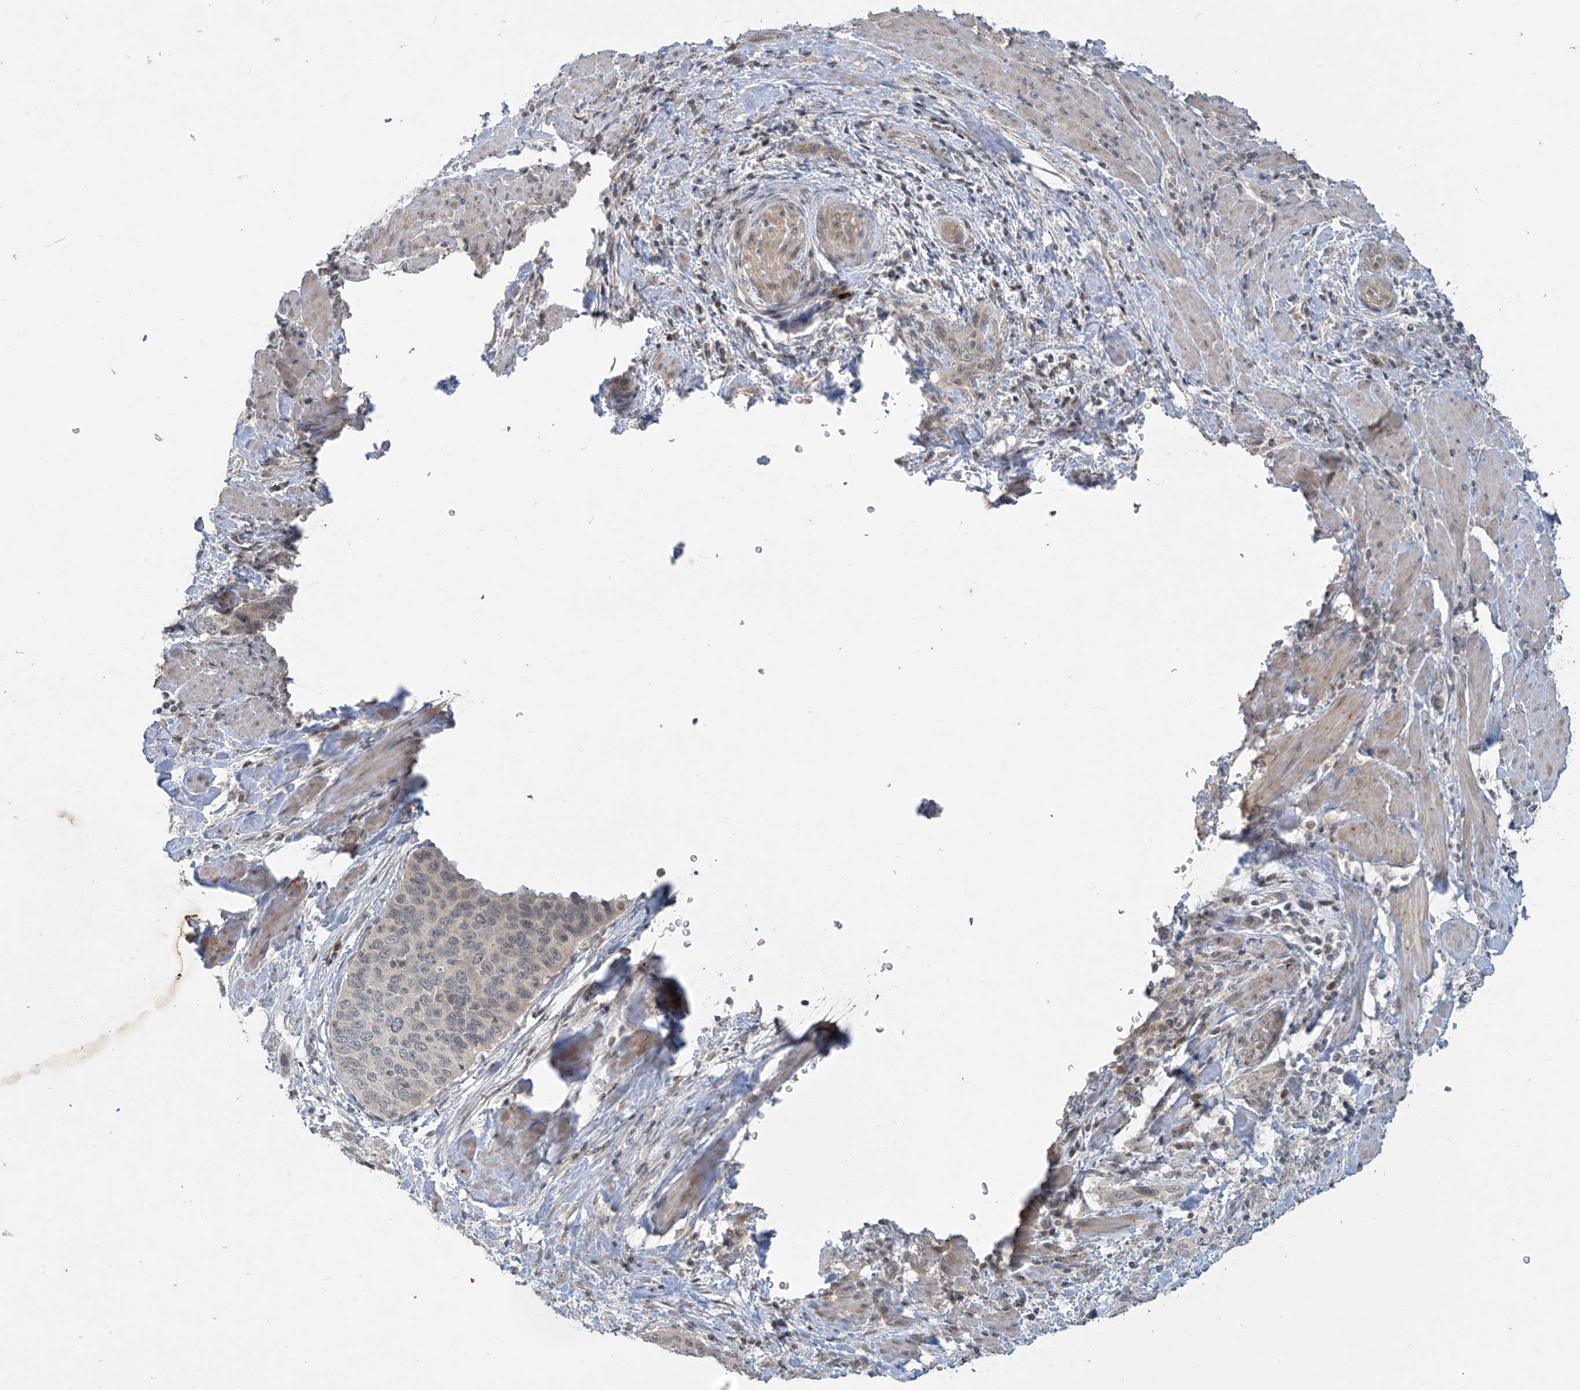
{"staining": {"intensity": "weak", "quantity": "<25%", "location": "cytoplasmic/membranous"}, "tissue": "cervical cancer", "cell_type": "Tumor cells", "image_type": "cancer", "snomed": [{"axis": "morphology", "description": "Squamous cell carcinoma, NOS"}, {"axis": "topography", "description": "Cervix"}], "caption": "Immunohistochemical staining of cervical cancer demonstrates no significant positivity in tumor cells.", "gene": "DGKQ", "patient": {"sex": "female", "age": 60}}